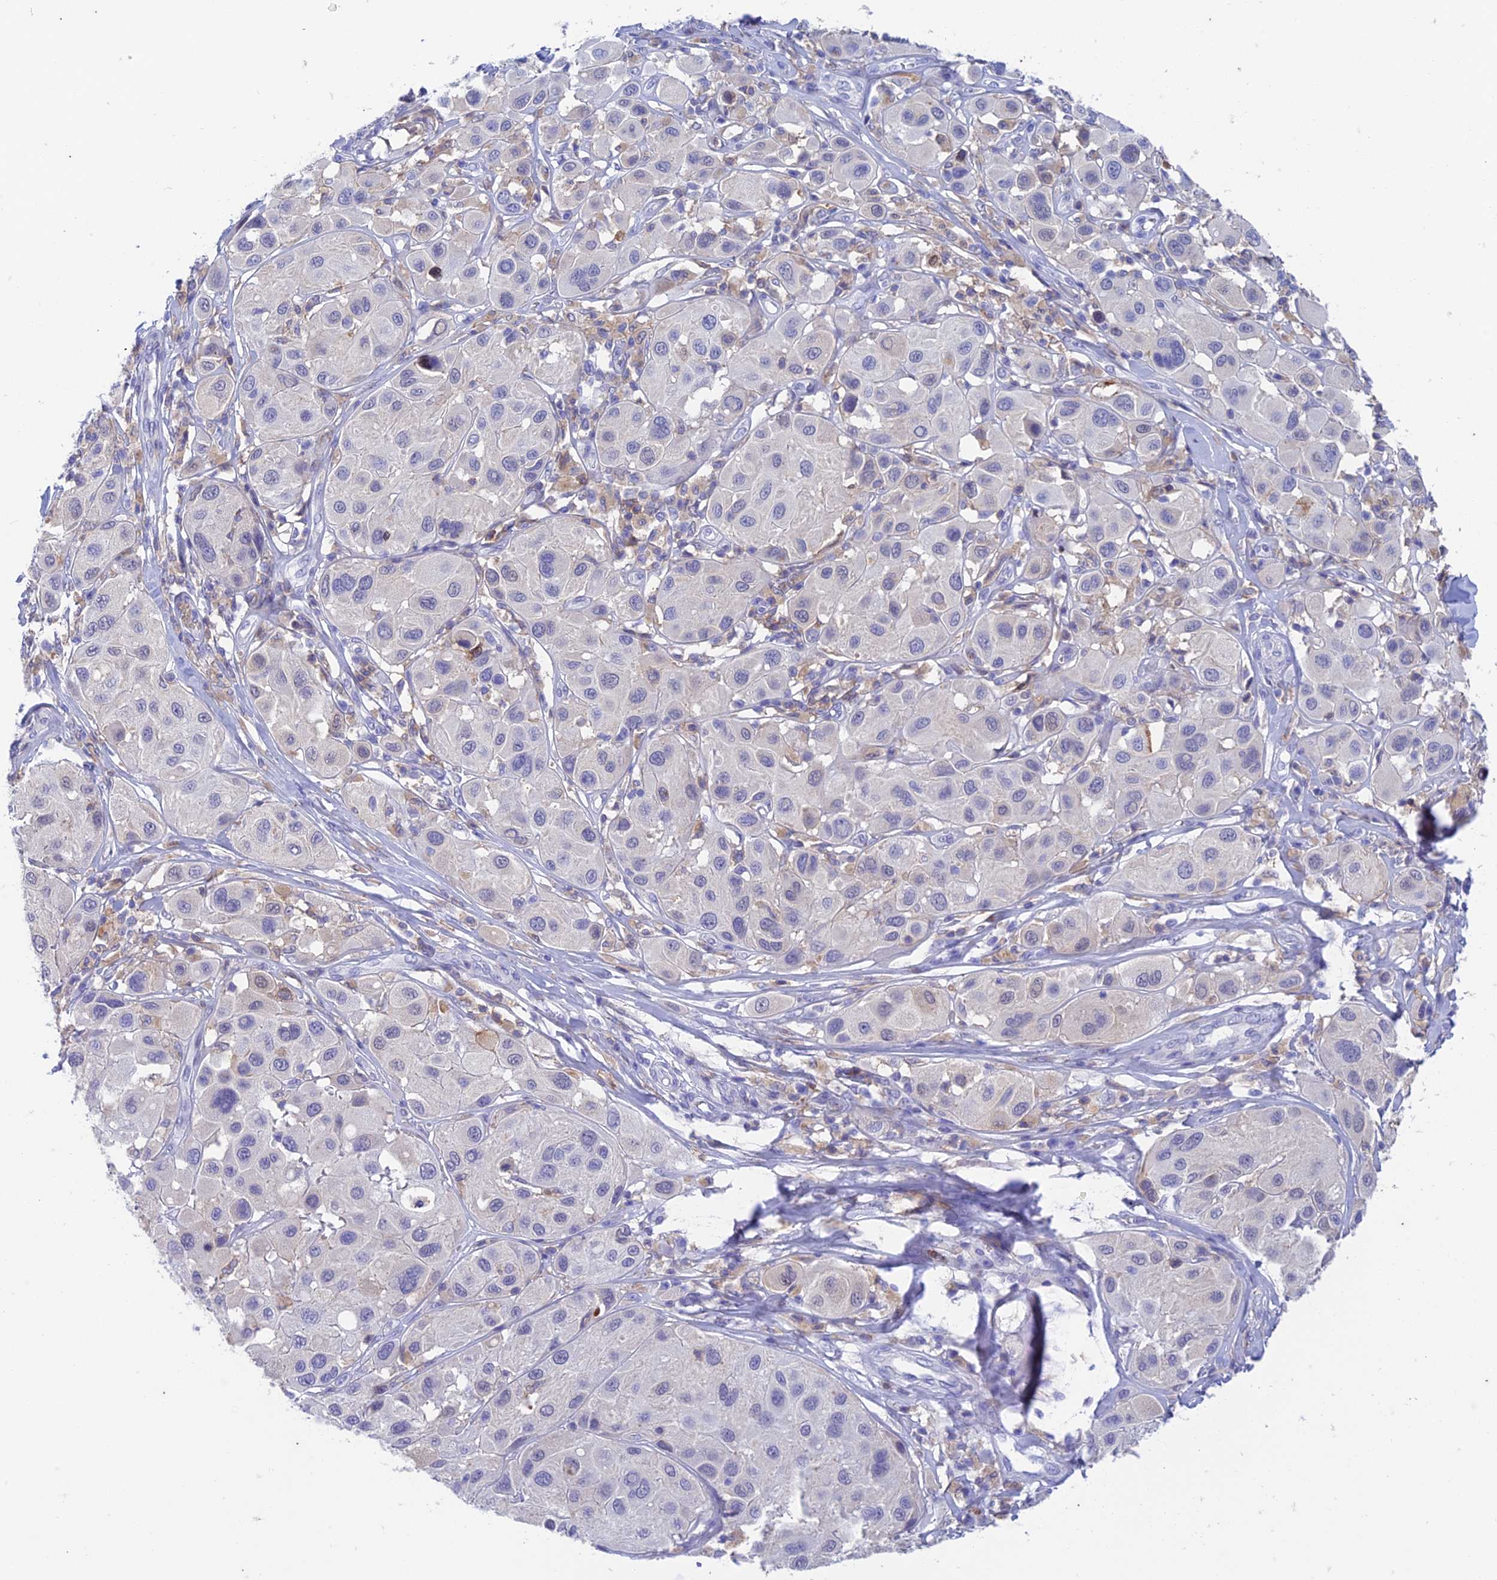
{"staining": {"intensity": "negative", "quantity": "none", "location": "none"}, "tissue": "melanoma", "cell_type": "Tumor cells", "image_type": "cancer", "snomed": [{"axis": "morphology", "description": "Malignant melanoma, Metastatic site"}, {"axis": "topography", "description": "Skin"}], "caption": "Immunohistochemistry micrograph of malignant melanoma (metastatic site) stained for a protein (brown), which shows no staining in tumor cells.", "gene": "FGF7", "patient": {"sex": "male", "age": 41}}